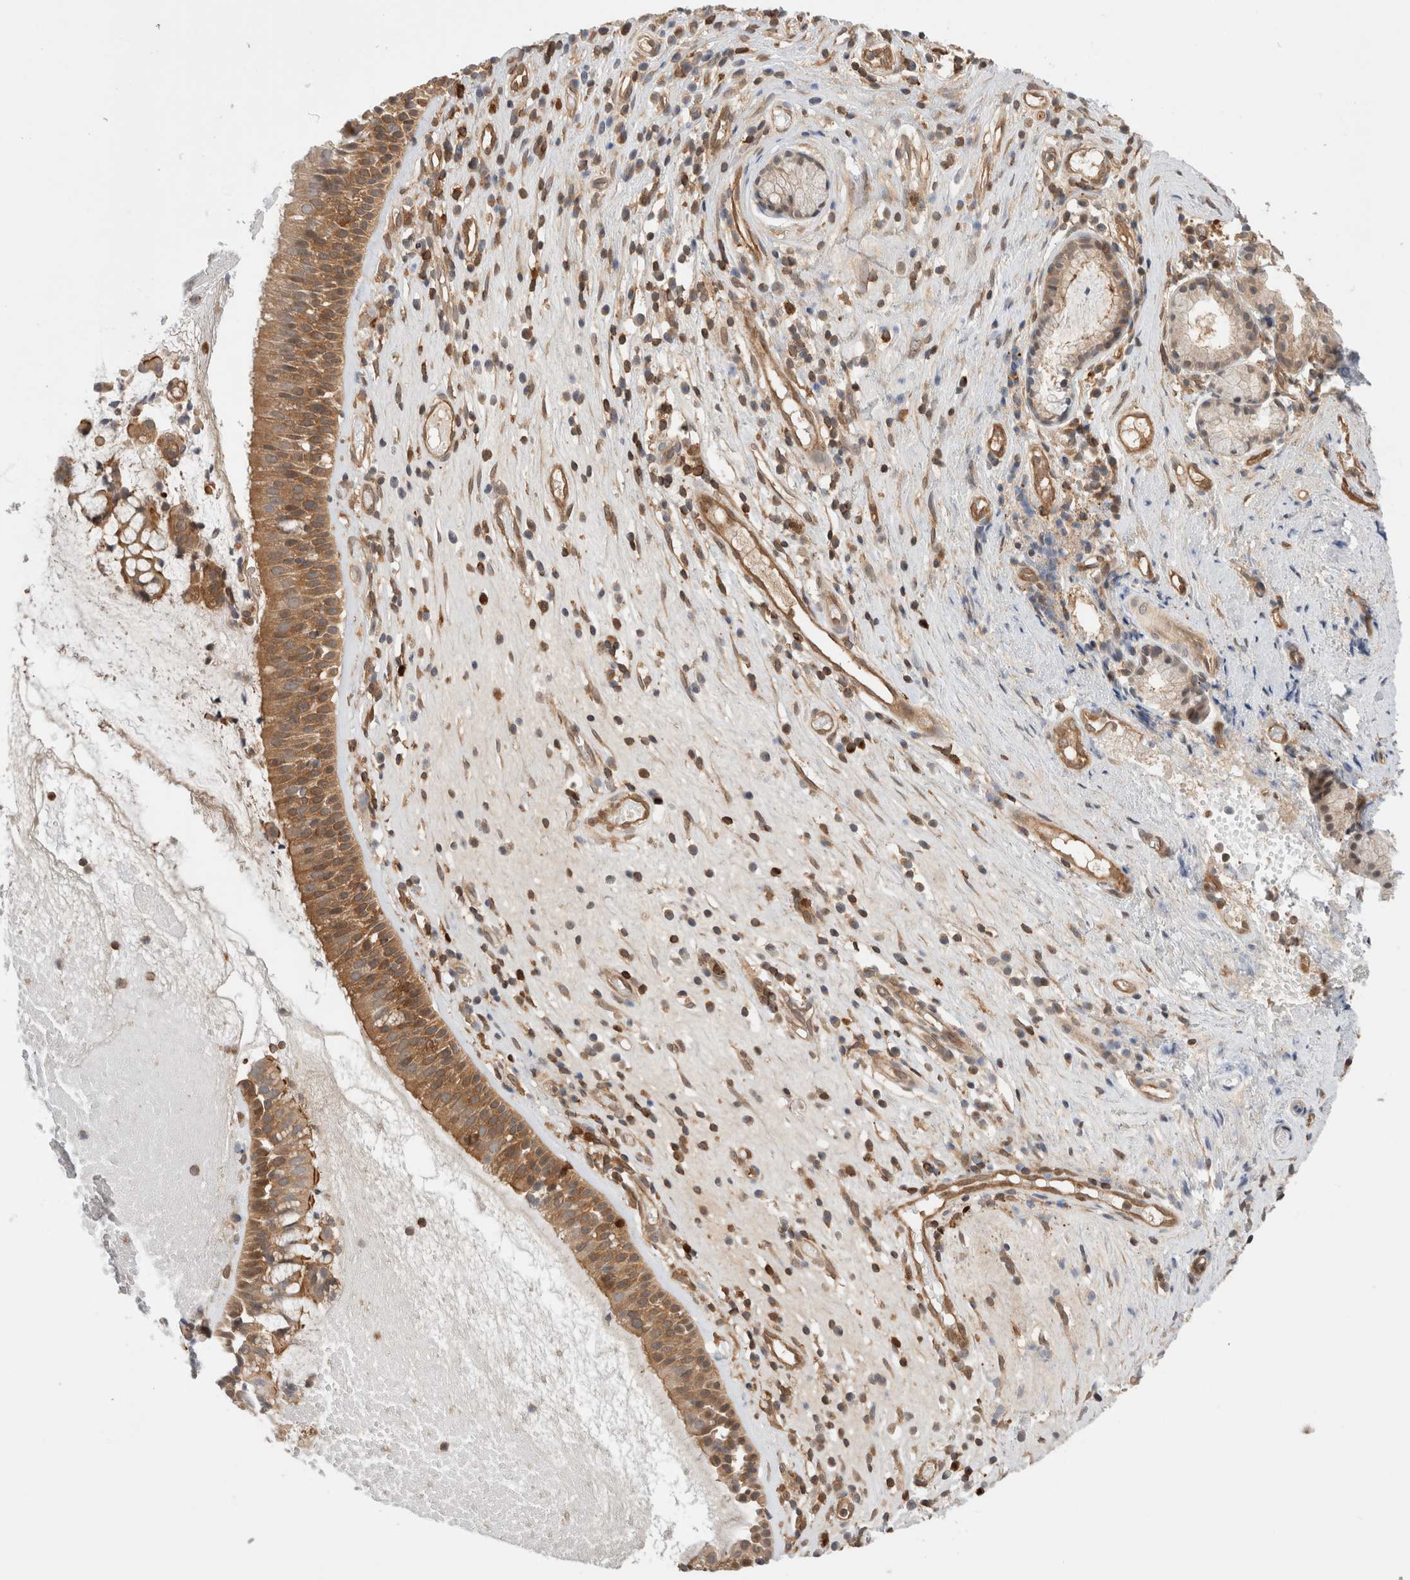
{"staining": {"intensity": "moderate", "quantity": ">75%", "location": "cytoplasmic/membranous"}, "tissue": "nasopharynx", "cell_type": "Respiratory epithelial cells", "image_type": "normal", "snomed": [{"axis": "morphology", "description": "Normal tissue, NOS"}, {"axis": "topography", "description": "Nasopharynx"}], "caption": "Protein expression analysis of benign nasopharynx displays moderate cytoplasmic/membranous staining in about >75% of respiratory epithelial cells.", "gene": "NFKB1", "patient": {"sex": "female", "age": 39}}